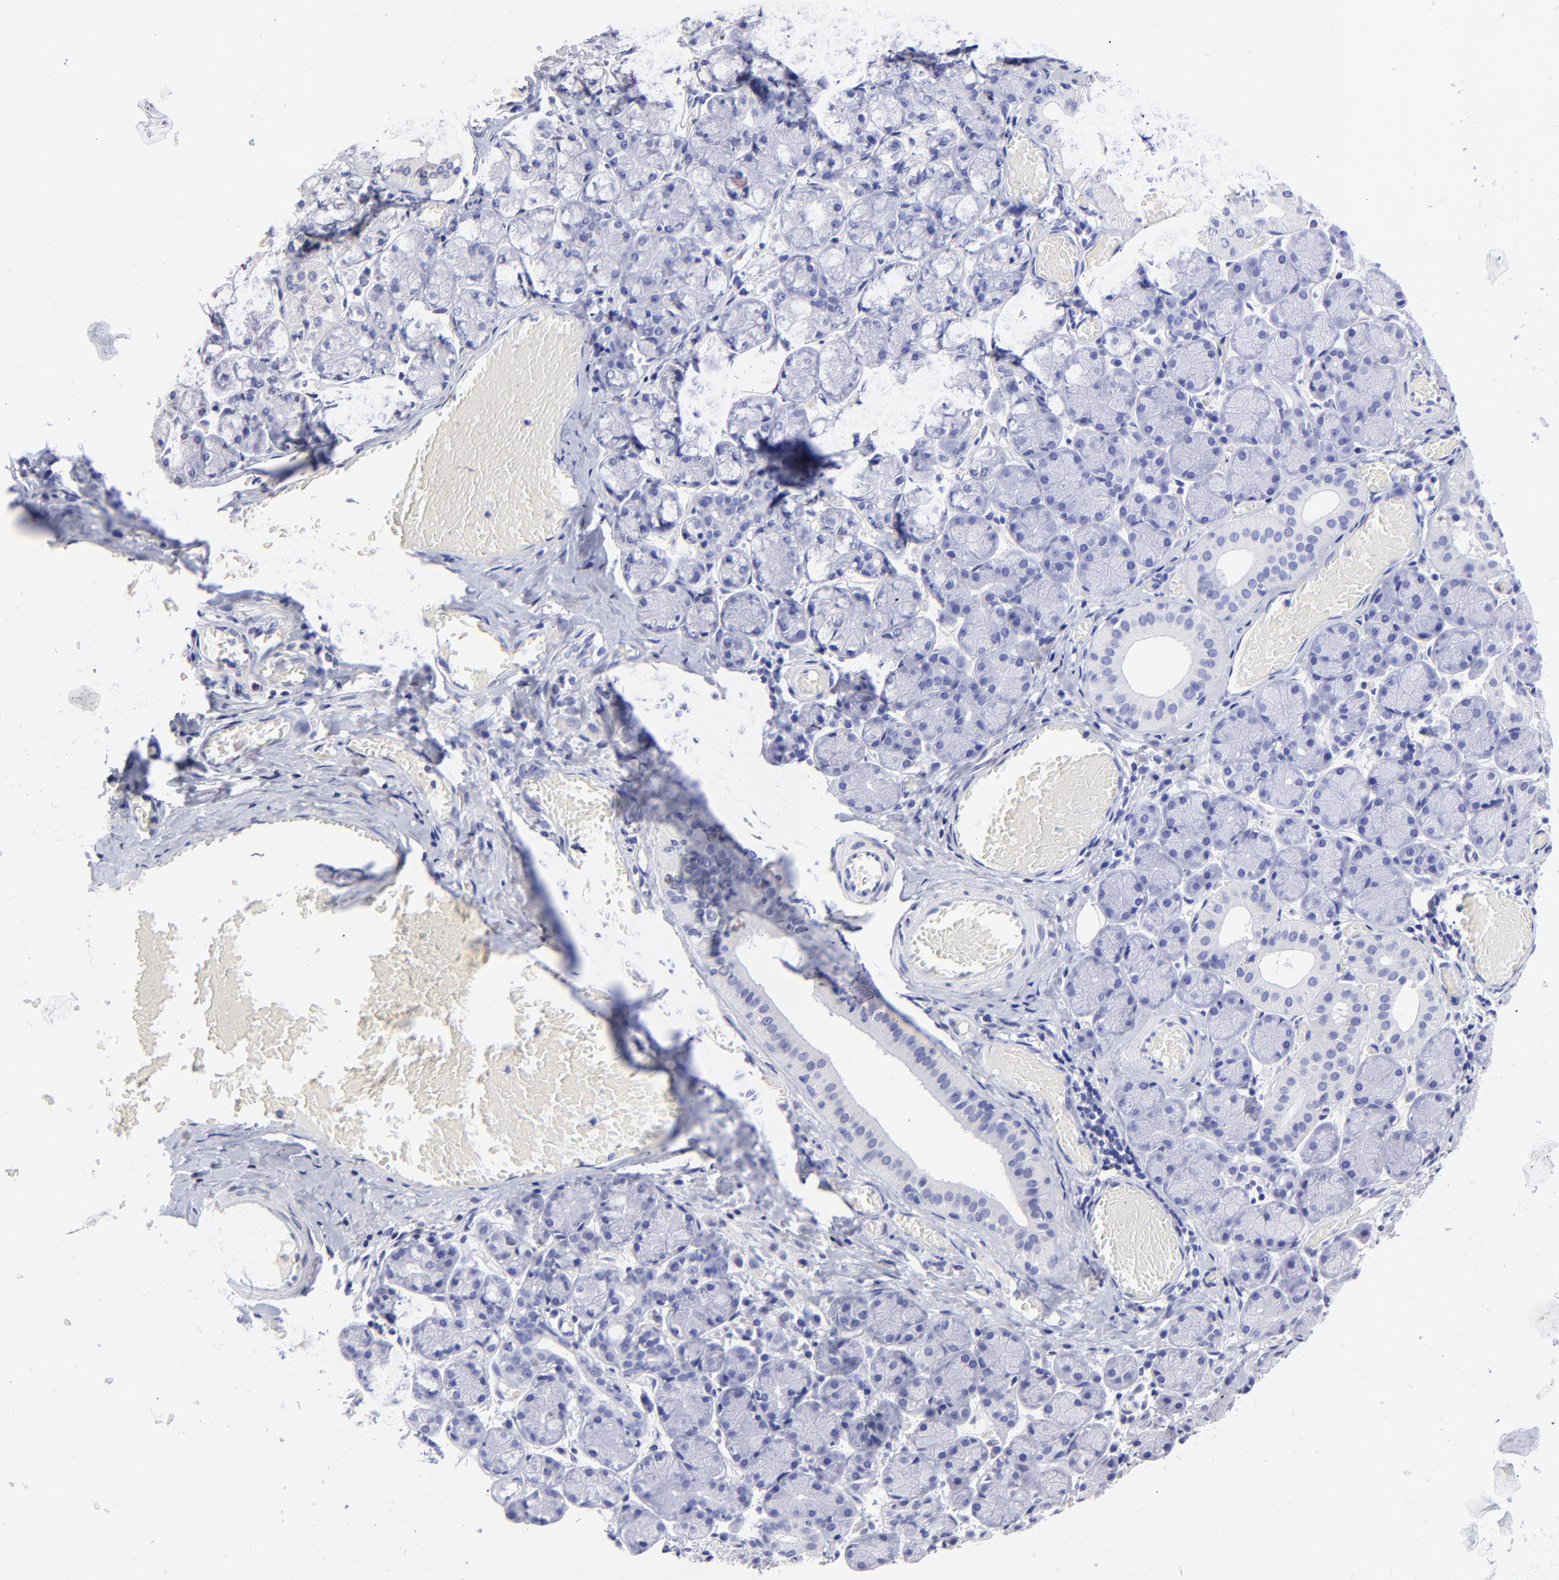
{"staining": {"intensity": "negative", "quantity": "none", "location": "none"}, "tissue": "salivary gland", "cell_type": "Glandular cells", "image_type": "normal", "snomed": [{"axis": "morphology", "description": "Normal tissue, NOS"}, {"axis": "topography", "description": "Salivary gland"}], "caption": "High magnification brightfield microscopy of unremarkable salivary gland stained with DAB (brown) and counterstained with hematoxylin (blue): glandular cells show no significant staining. Nuclei are stained in blue.", "gene": "DNMT1", "patient": {"sex": "female", "age": 24}}